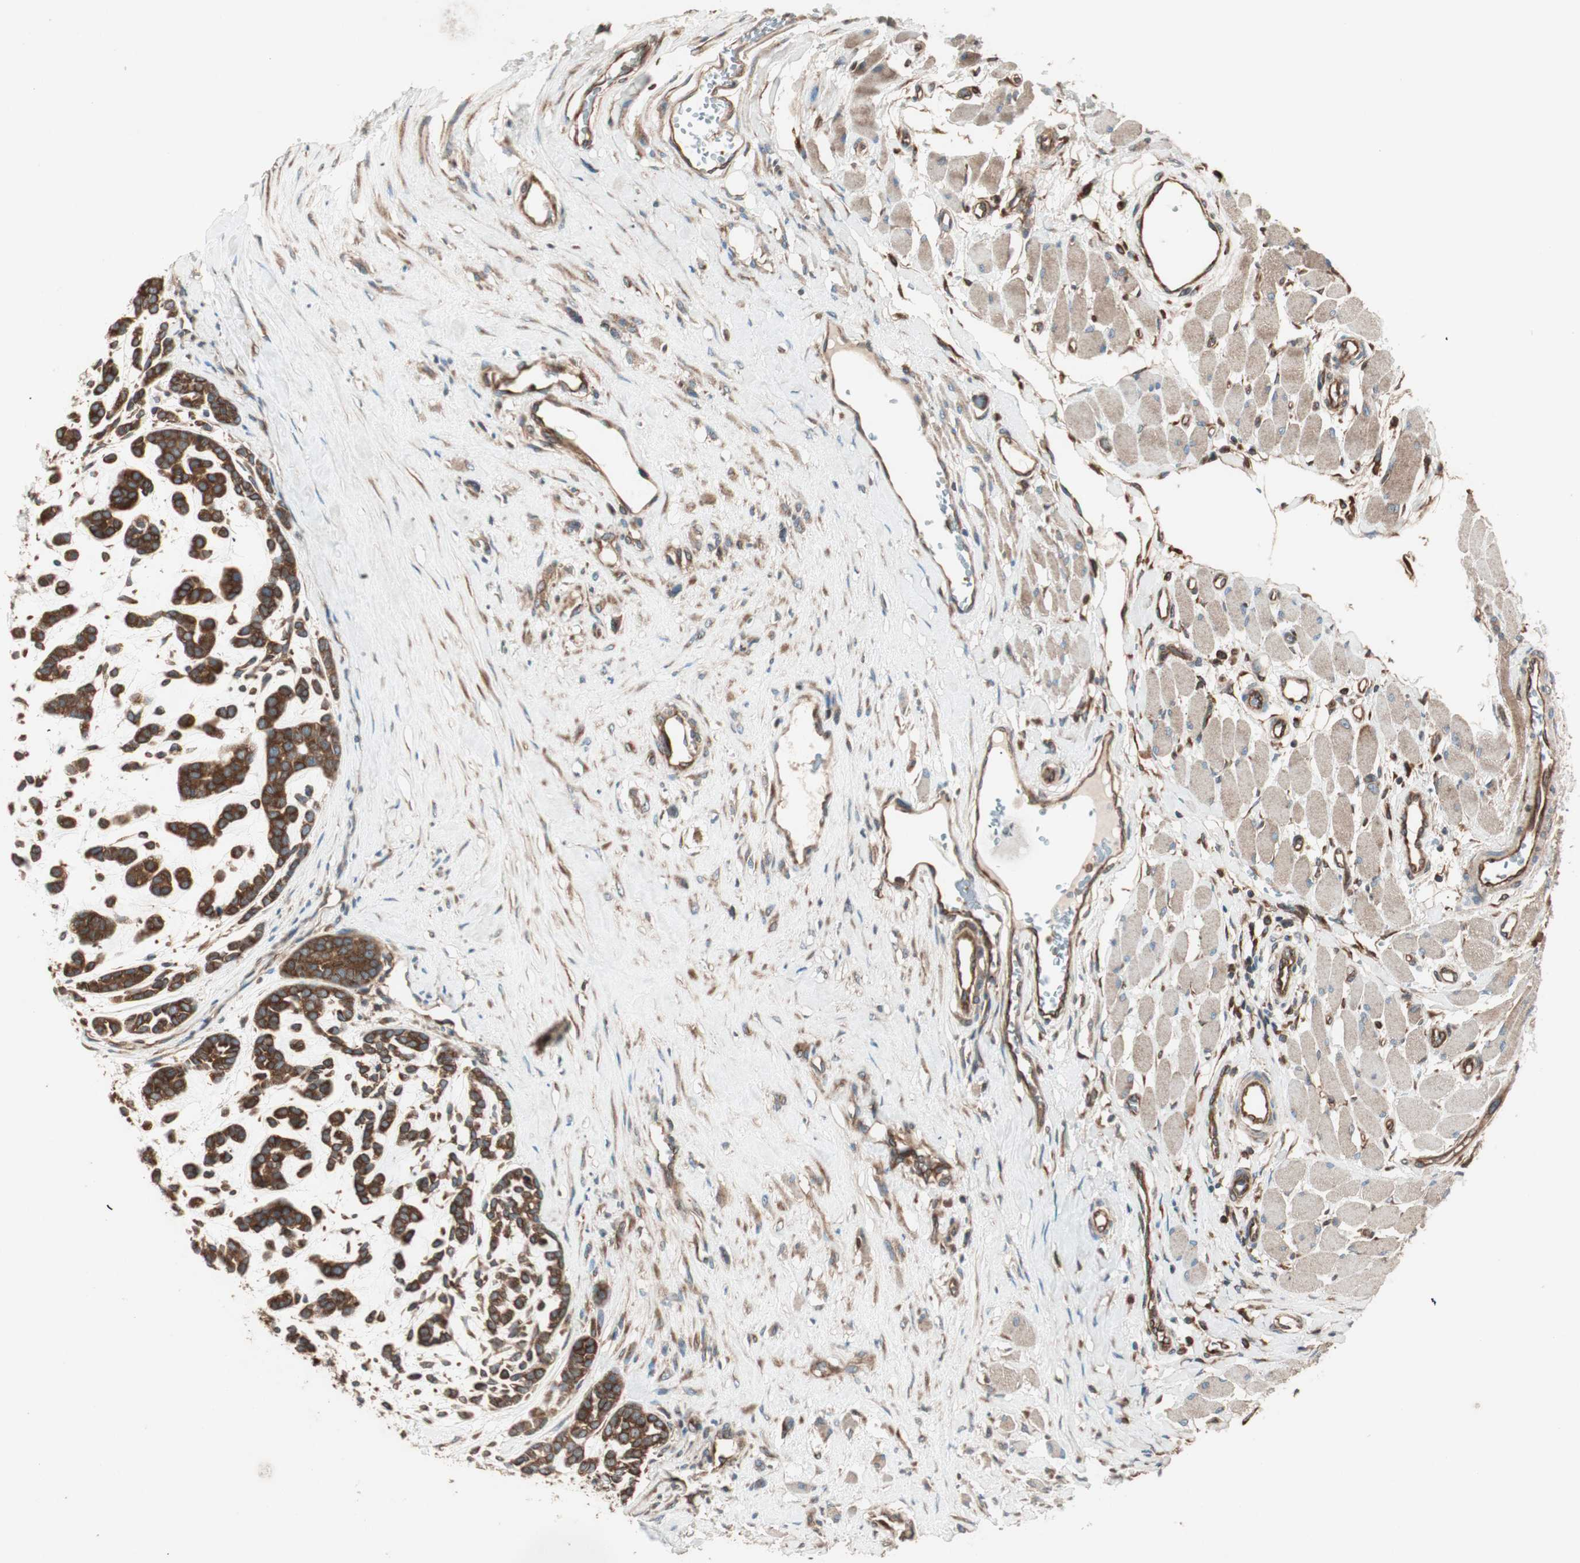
{"staining": {"intensity": "strong", "quantity": ">75%", "location": "cytoplasmic/membranous"}, "tissue": "head and neck cancer", "cell_type": "Tumor cells", "image_type": "cancer", "snomed": [{"axis": "morphology", "description": "Adenocarcinoma, NOS"}, {"axis": "morphology", "description": "Adenoma, NOS"}, {"axis": "topography", "description": "Head-Neck"}], "caption": "Protein staining by immunohistochemistry exhibits strong cytoplasmic/membranous staining in approximately >75% of tumor cells in adenocarcinoma (head and neck).", "gene": "RAB5A", "patient": {"sex": "female", "age": 55}}